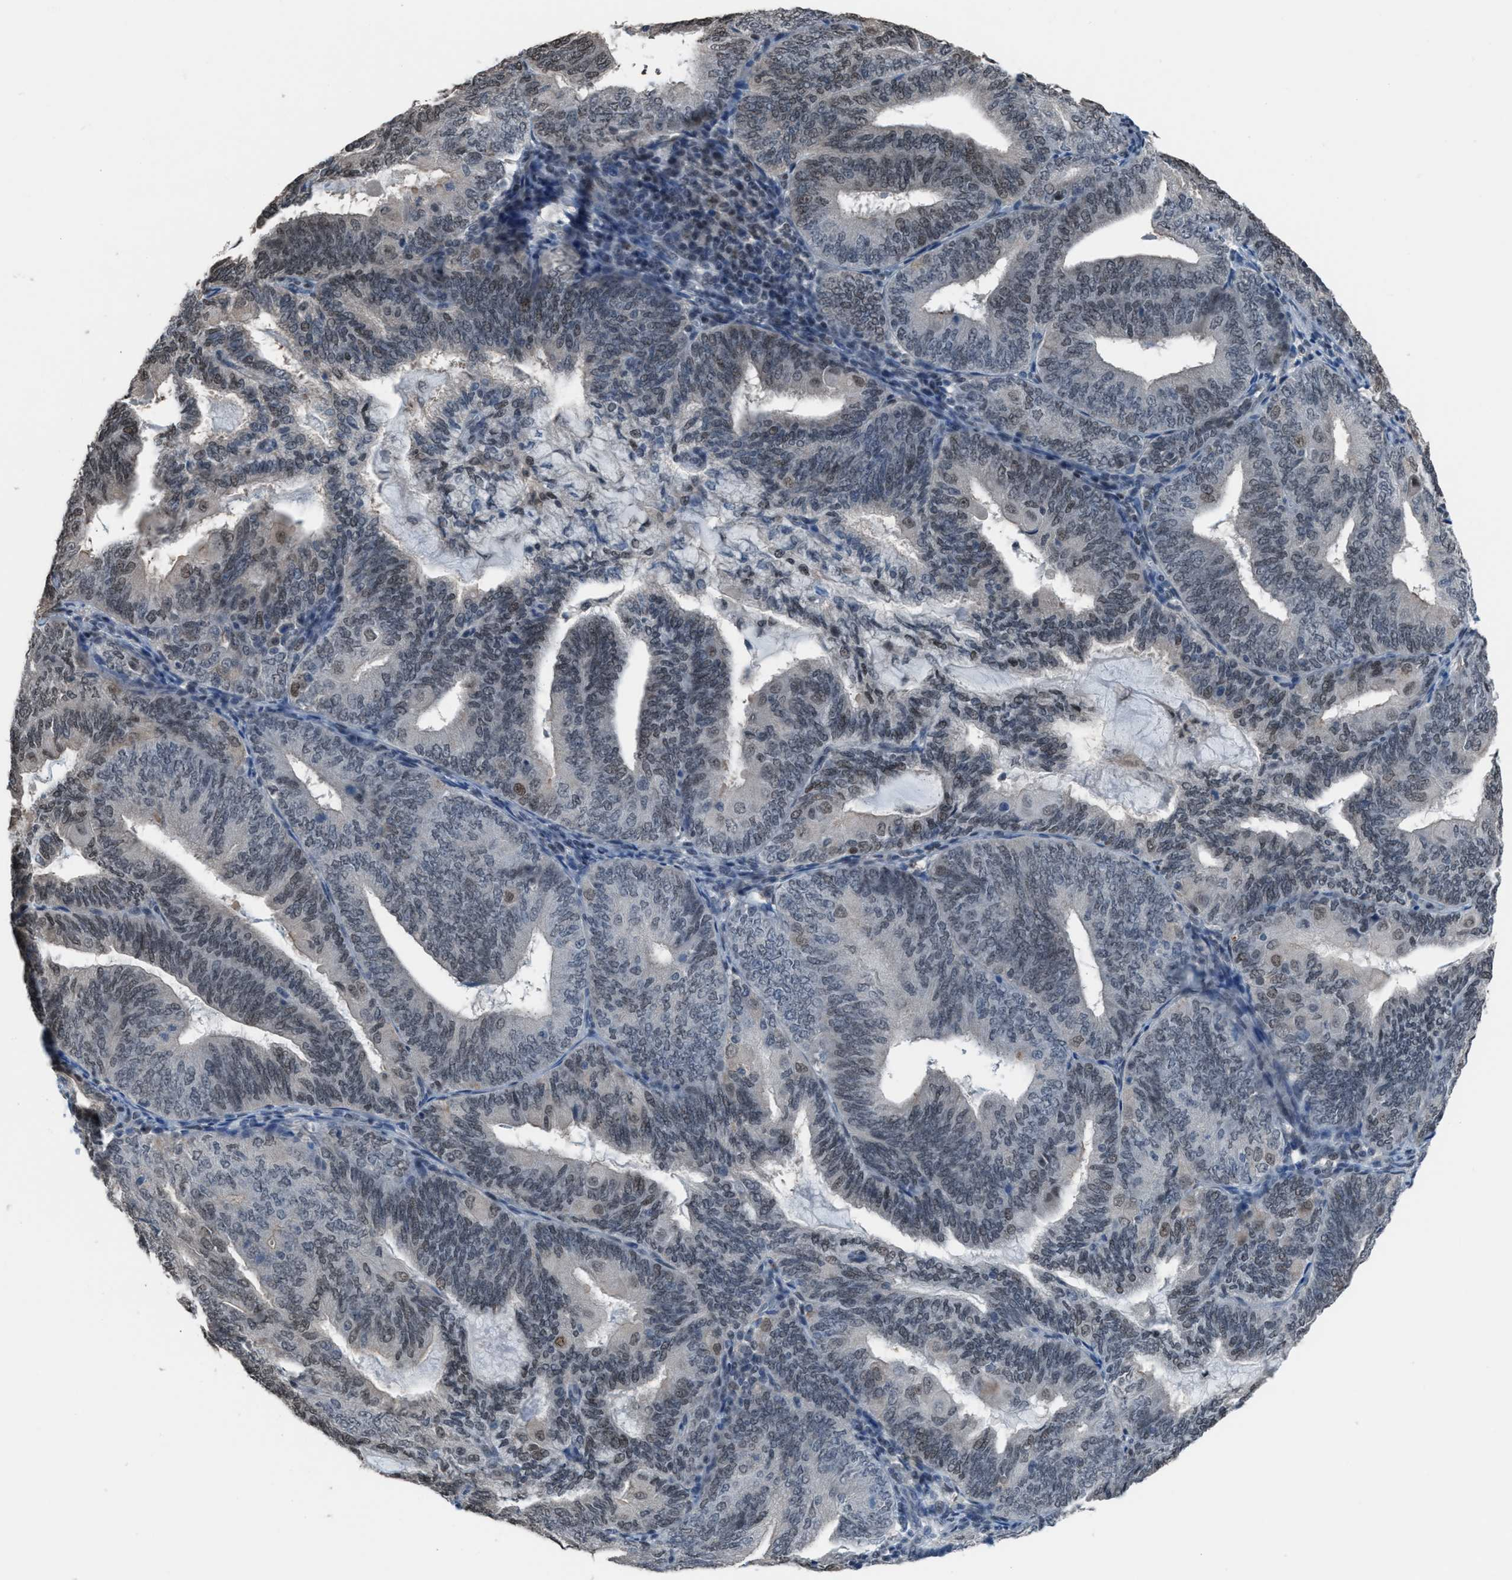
{"staining": {"intensity": "weak", "quantity": "25%-75%", "location": "nuclear"}, "tissue": "endometrial cancer", "cell_type": "Tumor cells", "image_type": "cancer", "snomed": [{"axis": "morphology", "description": "Adenocarcinoma, NOS"}, {"axis": "topography", "description": "Endometrium"}], "caption": "Immunohistochemistry histopathology image of neoplastic tissue: human adenocarcinoma (endometrial) stained using immunohistochemistry displays low levels of weak protein expression localized specifically in the nuclear of tumor cells, appearing as a nuclear brown color.", "gene": "ZNF276", "patient": {"sex": "female", "age": 81}}